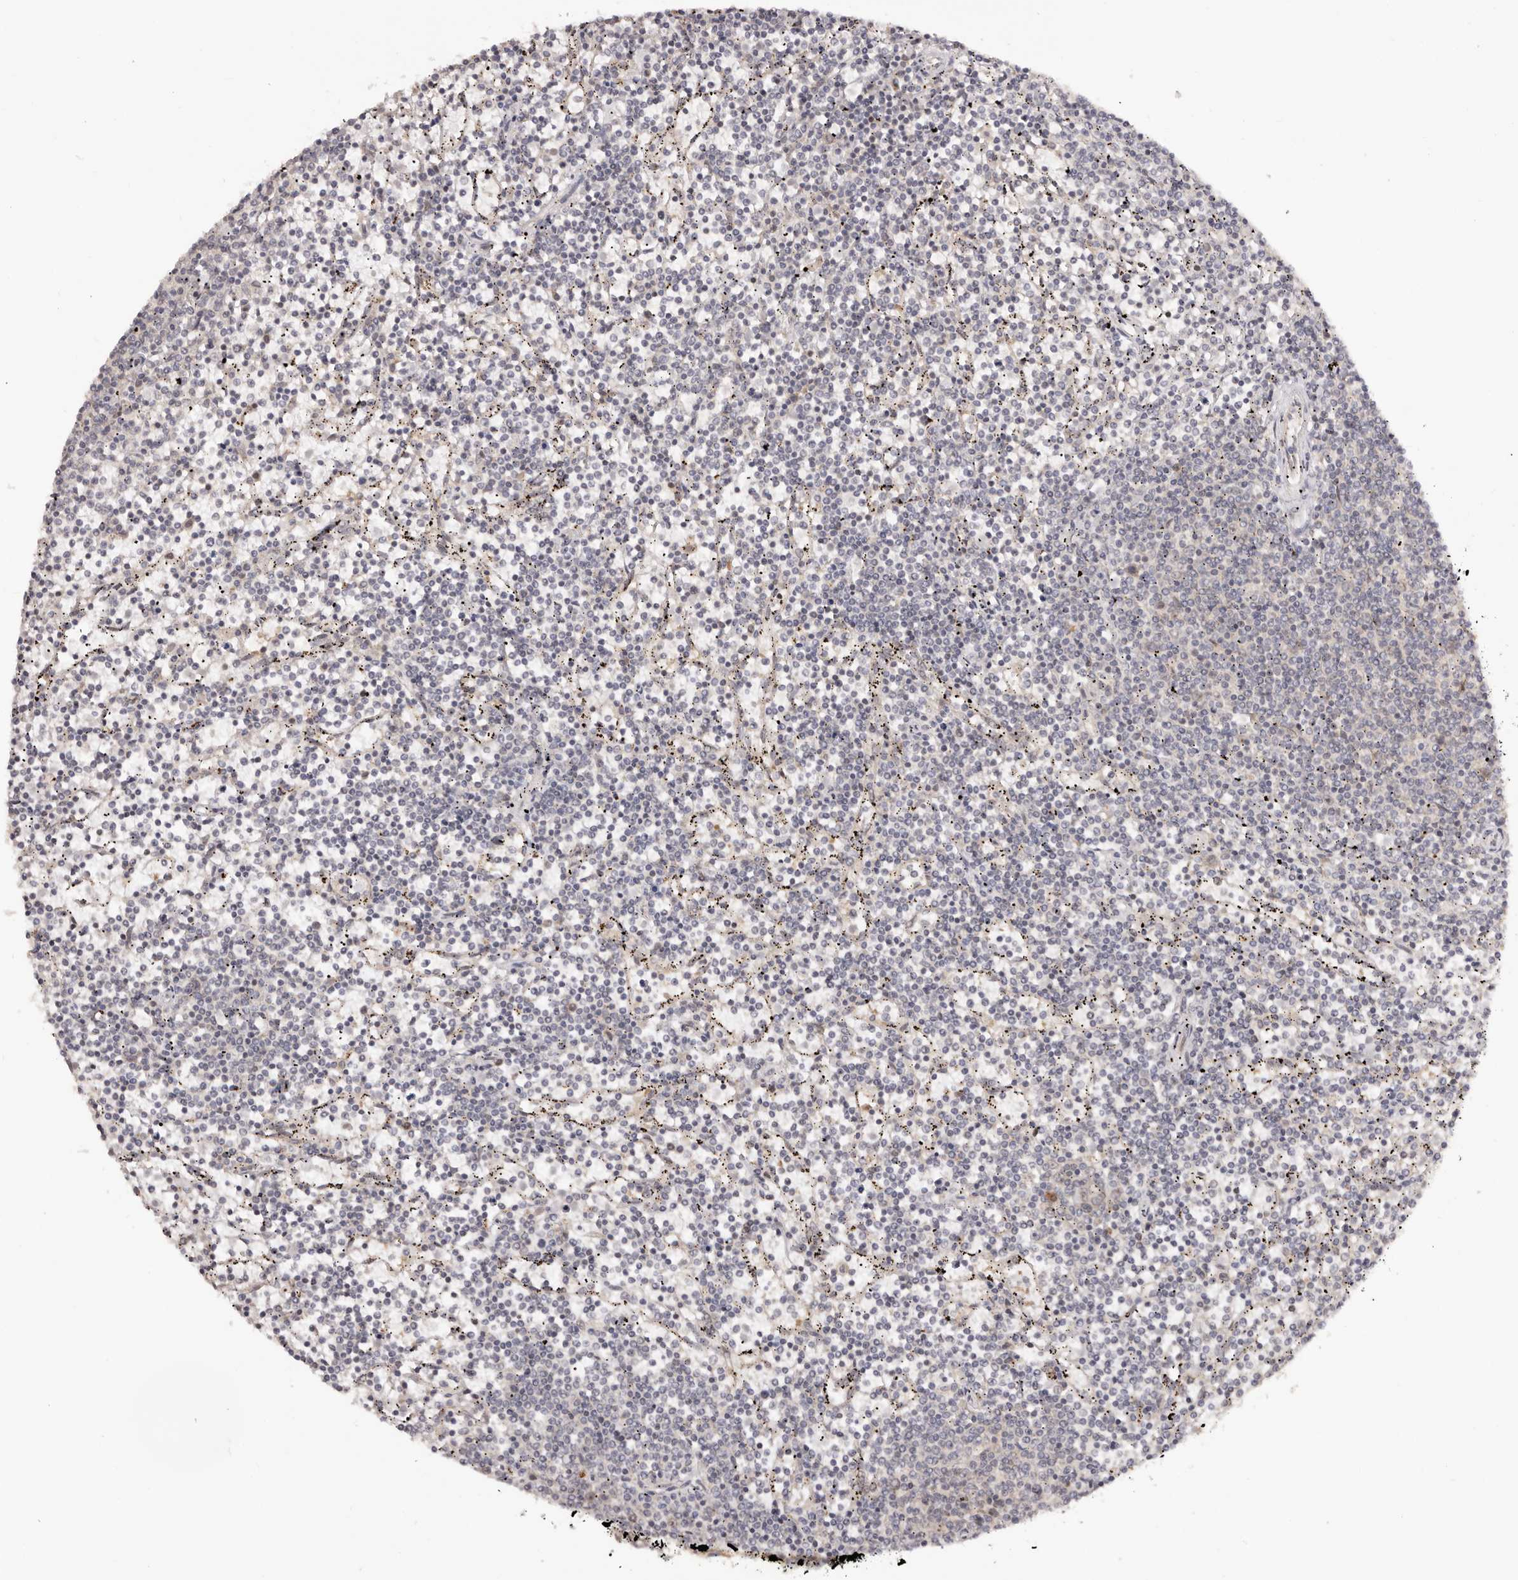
{"staining": {"intensity": "negative", "quantity": "none", "location": "none"}, "tissue": "lymphoma", "cell_type": "Tumor cells", "image_type": "cancer", "snomed": [{"axis": "morphology", "description": "Malignant lymphoma, non-Hodgkin's type, Low grade"}, {"axis": "topography", "description": "Spleen"}], "caption": "The histopathology image displays no significant staining in tumor cells of malignant lymphoma, non-Hodgkin's type (low-grade).", "gene": "MICAL2", "patient": {"sex": "female", "age": 50}}